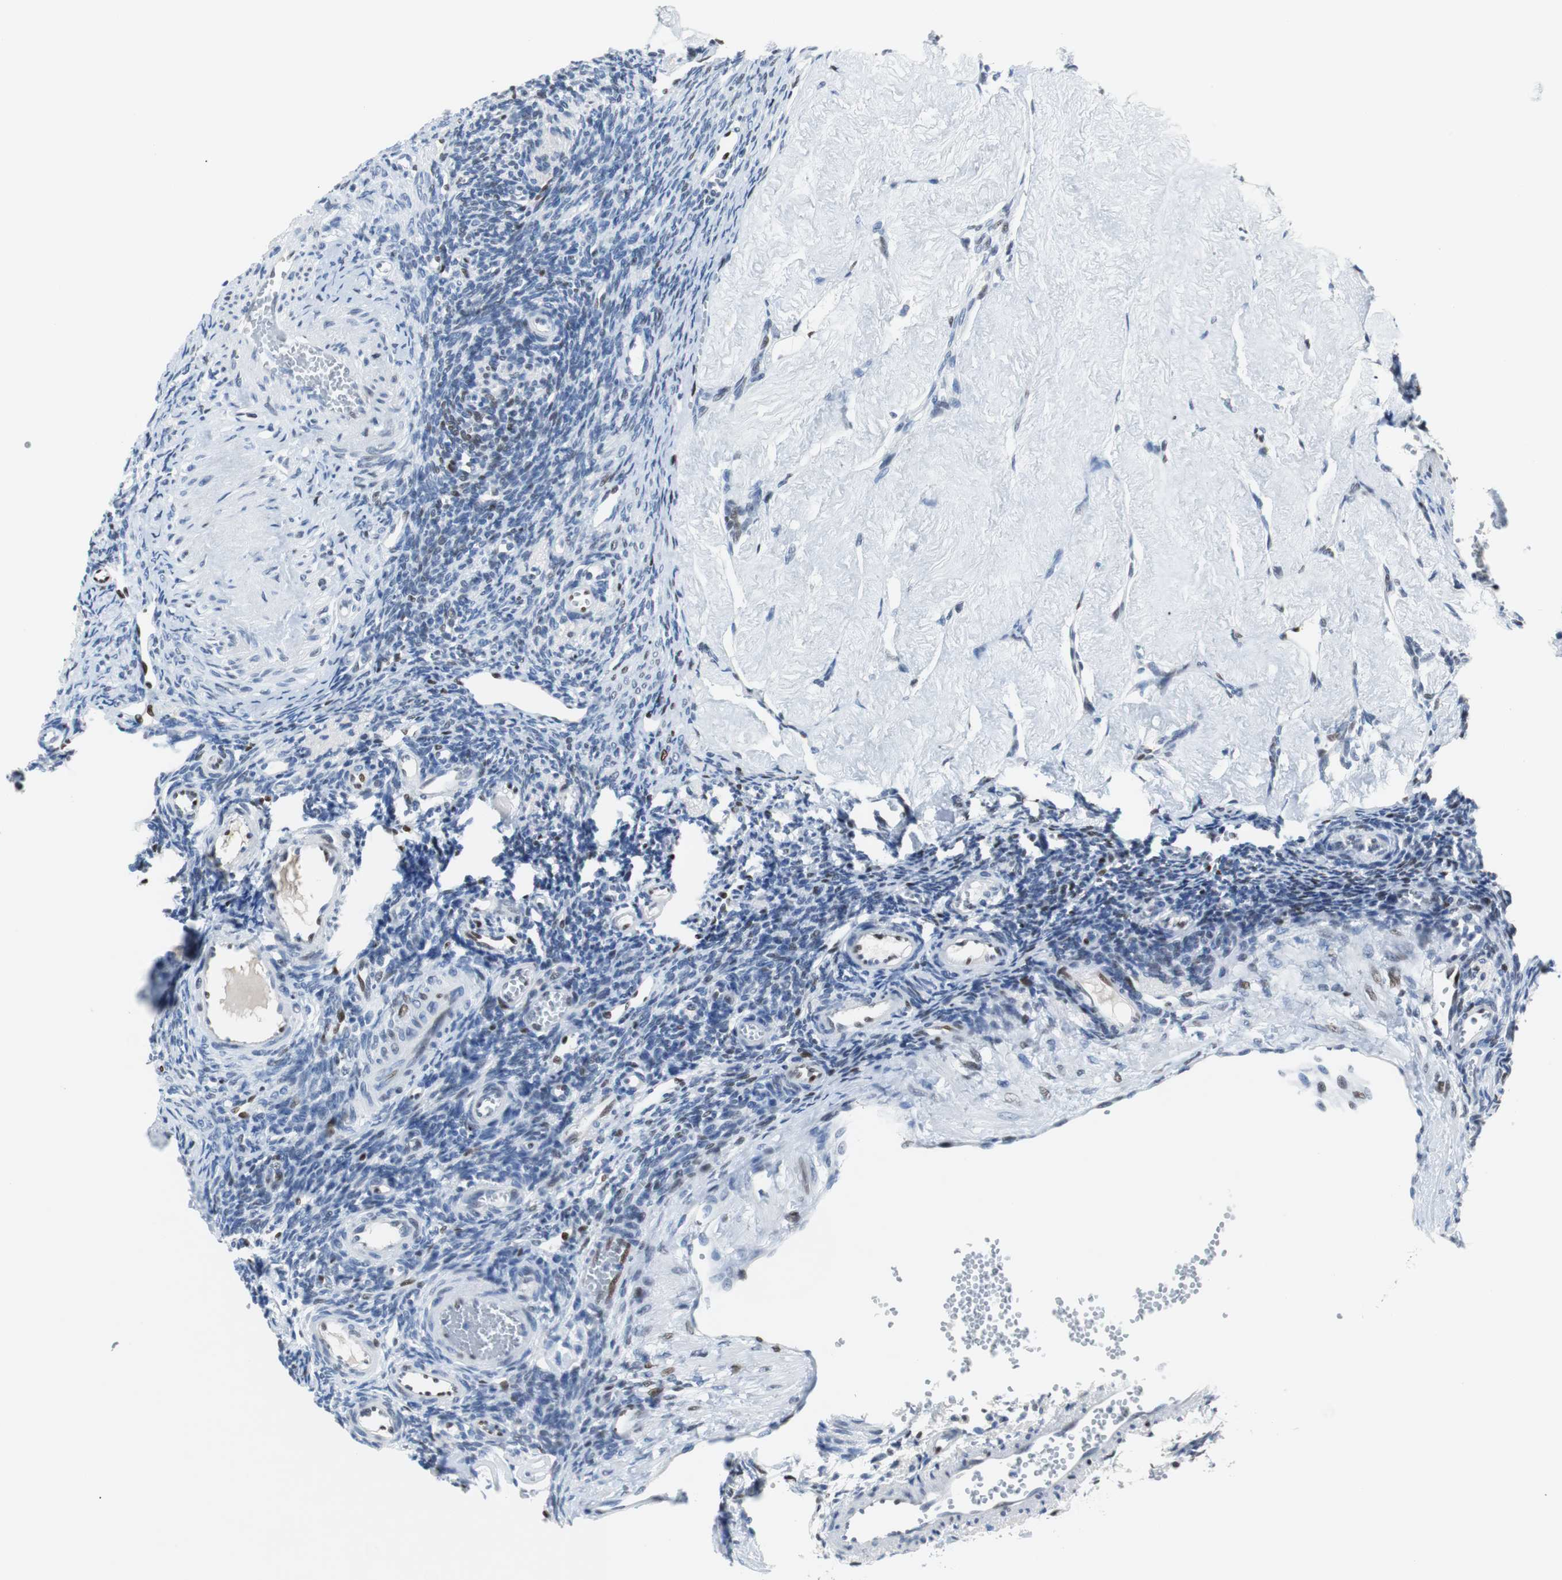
{"staining": {"intensity": "weak", "quantity": "<25%", "location": "nuclear"}, "tissue": "ovary", "cell_type": "Ovarian stroma cells", "image_type": "normal", "snomed": [{"axis": "morphology", "description": "Normal tissue, NOS"}, {"axis": "topography", "description": "Ovary"}], "caption": "IHC micrograph of unremarkable ovary: human ovary stained with DAB demonstrates no significant protein staining in ovarian stroma cells. Nuclei are stained in blue.", "gene": "JUN", "patient": {"sex": "female", "age": 33}}